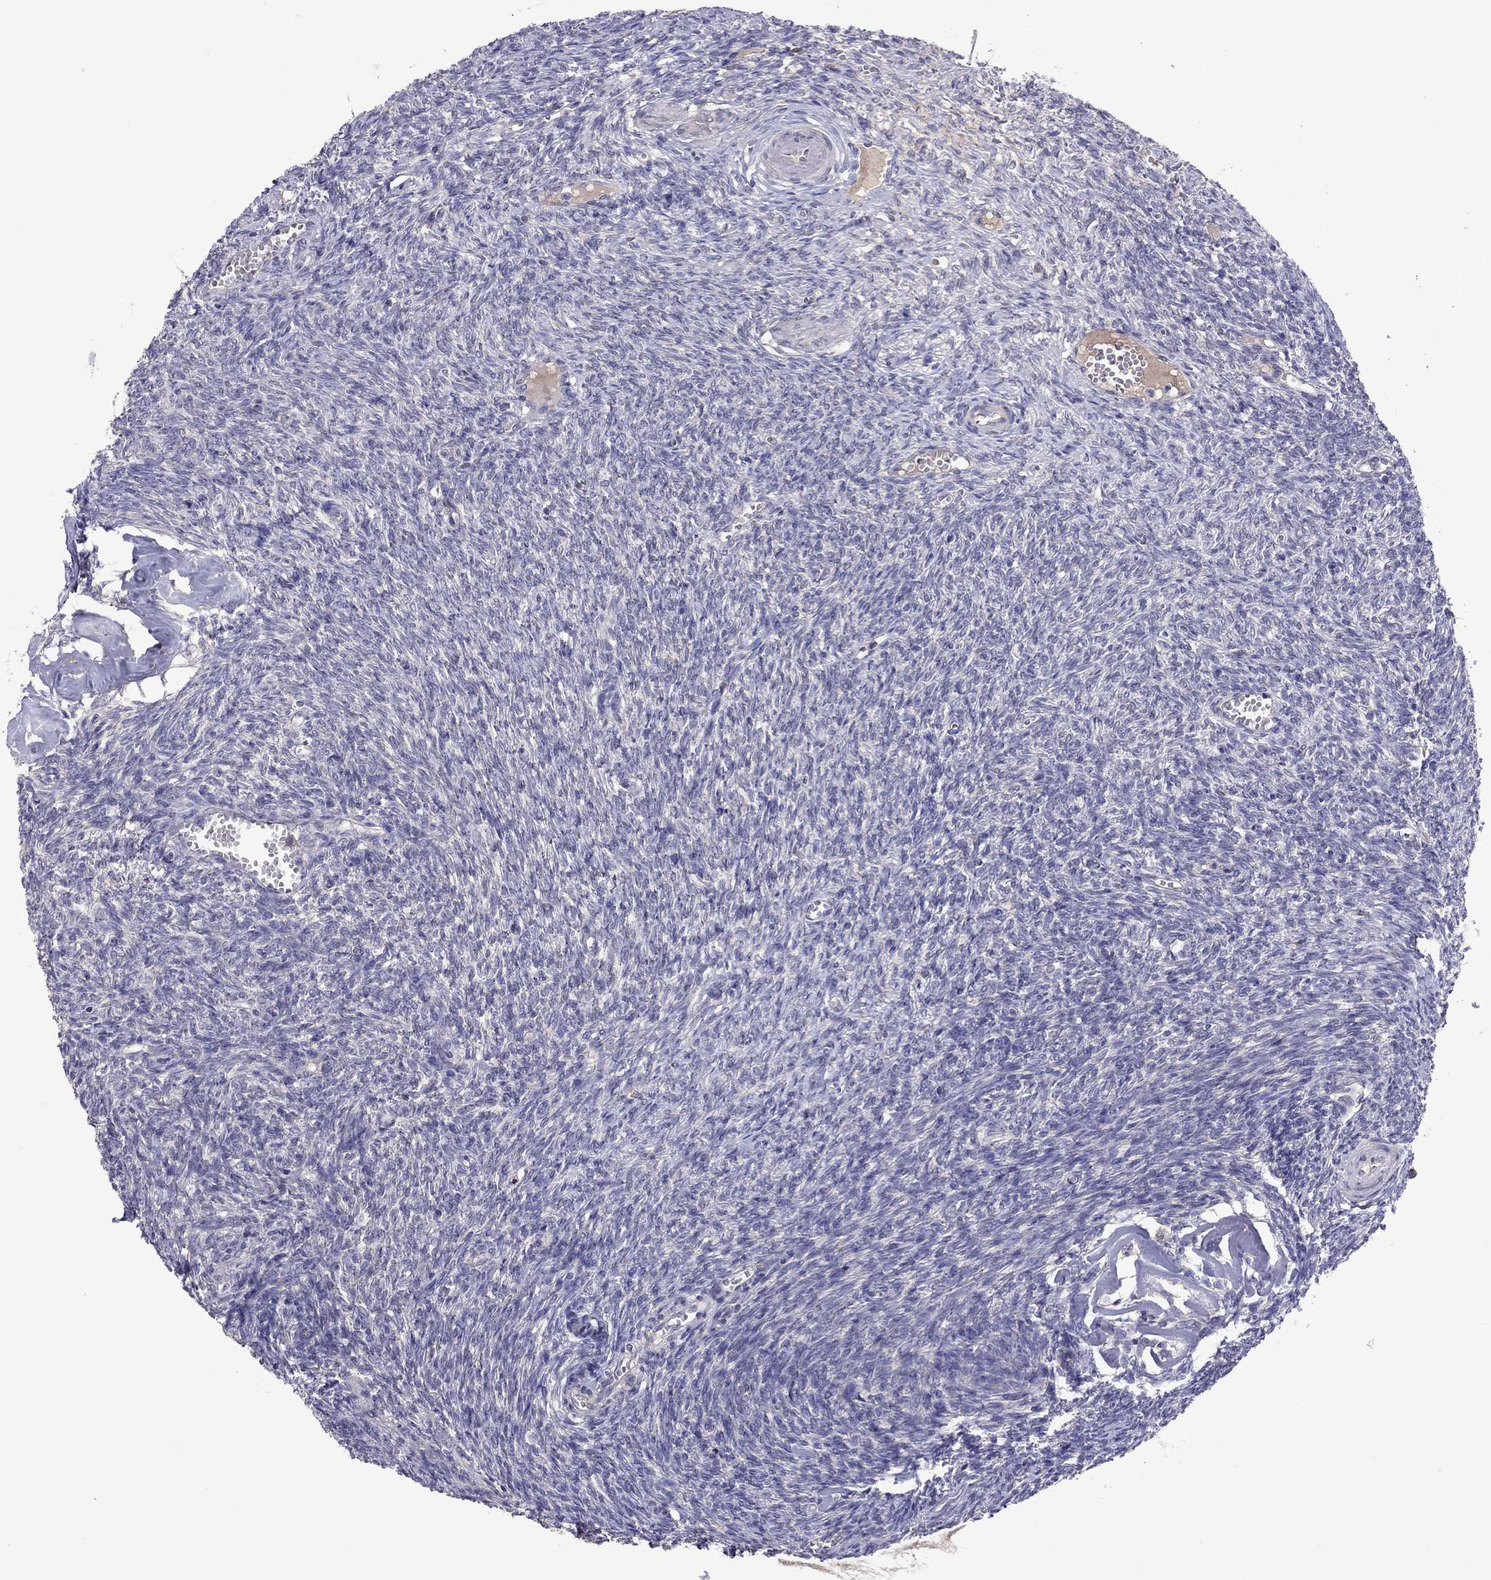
{"staining": {"intensity": "negative", "quantity": "none", "location": "none"}, "tissue": "ovary", "cell_type": "Follicle cells", "image_type": "normal", "snomed": [{"axis": "morphology", "description": "Normal tissue, NOS"}, {"axis": "topography", "description": "Ovary"}], "caption": "DAB immunohistochemical staining of benign ovary reveals no significant staining in follicle cells. The staining was performed using DAB to visualize the protein expression in brown, while the nuclei were stained in blue with hematoxylin (Magnification: 20x).", "gene": "RTP5", "patient": {"sex": "female", "age": 43}}